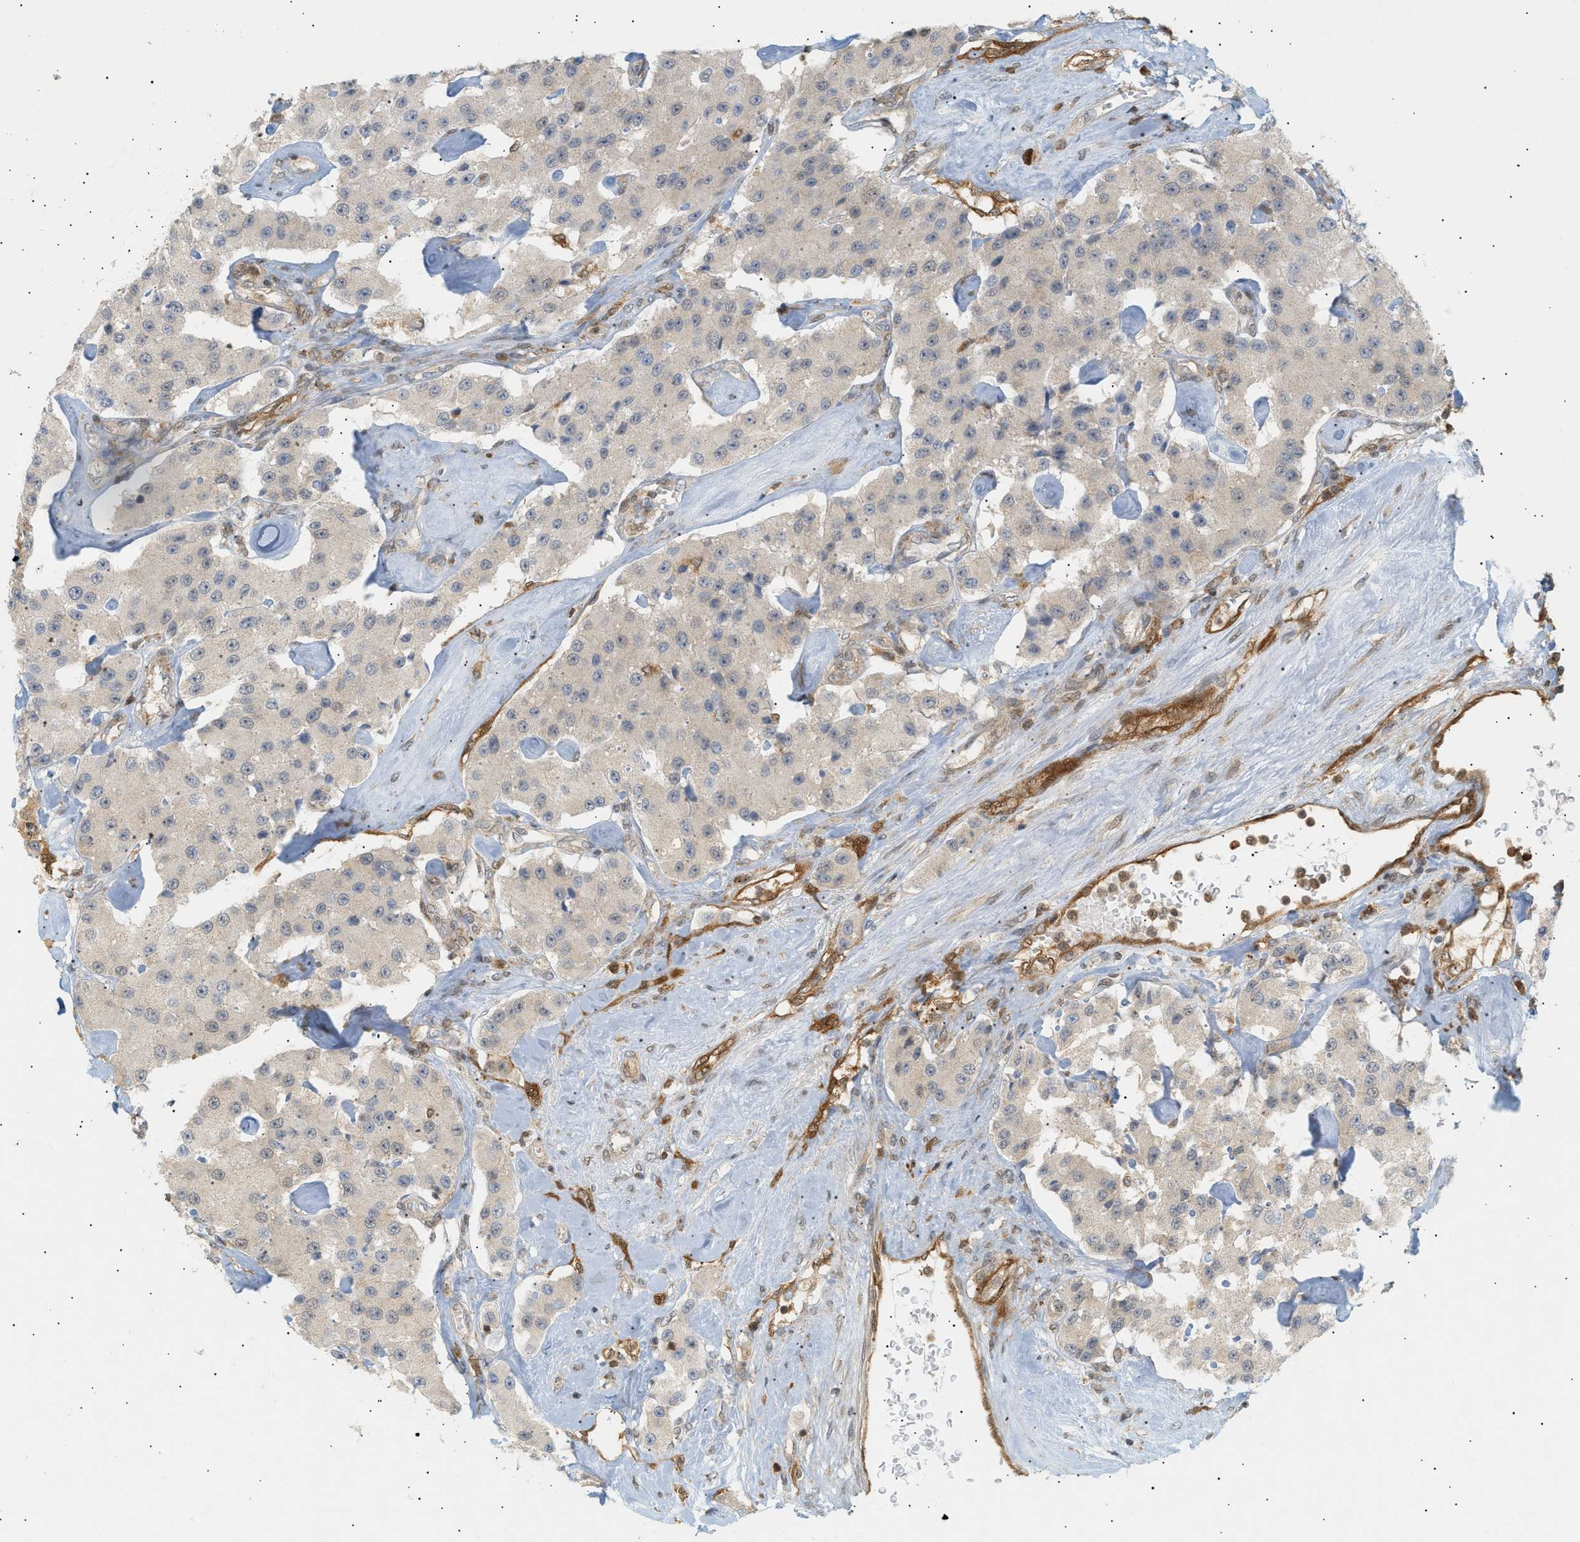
{"staining": {"intensity": "weak", "quantity": "25%-75%", "location": "cytoplasmic/membranous"}, "tissue": "carcinoid", "cell_type": "Tumor cells", "image_type": "cancer", "snomed": [{"axis": "morphology", "description": "Carcinoid, malignant, NOS"}, {"axis": "topography", "description": "Pancreas"}], "caption": "Protein staining of malignant carcinoid tissue demonstrates weak cytoplasmic/membranous positivity in approximately 25%-75% of tumor cells. The protein of interest is stained brown, and the nuclei are stained in blue (DAB (3,3'-diaminobenzidine) IHC with brightfield microscopy, high magnification).", "gene": "SHC1", "patient": {"sex": "male", "age": 41}}